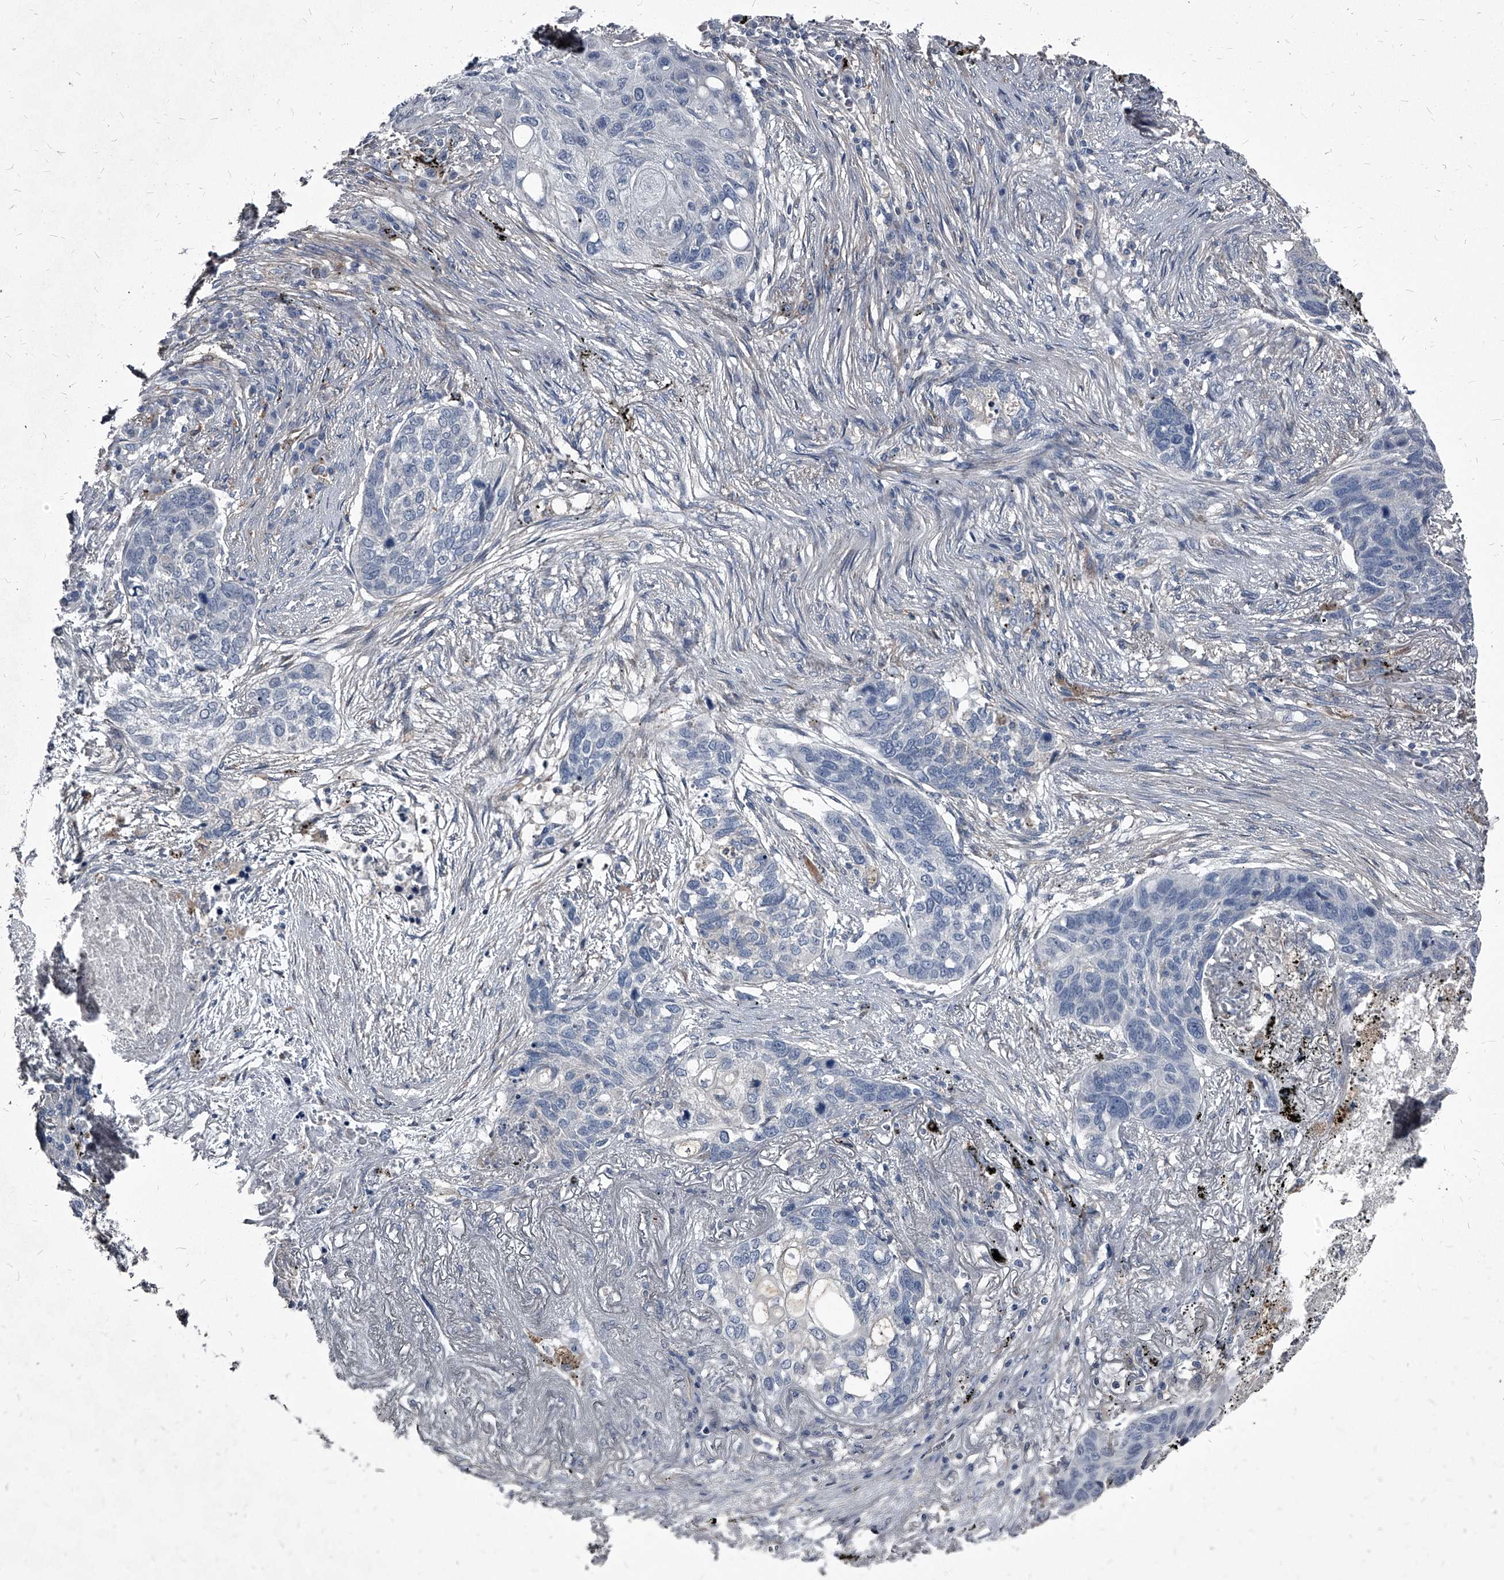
{"staining": {"intensity": "moderate", "quantity": "<25%", "location": "cytoplasmic/membranous"}, "tissue": "lung cancer", "cell_type": "Tumor cells", "image_type": "cancer", "snomed": [{"axis": "morphology", "description": "Squamous cell carcinoma, NOS"}, {"axis": "topography", "description": "Lung"}], "caption": "The image demonstrates immunohistochemical staining of lung cancer (squamous cell carcinoma). There is moderate cytoplasmic/membranous positivity is seen in about <25% of tumor cells.", "gene": "PGLYRP3", "patient": {"sex": "female", "age": 63}}